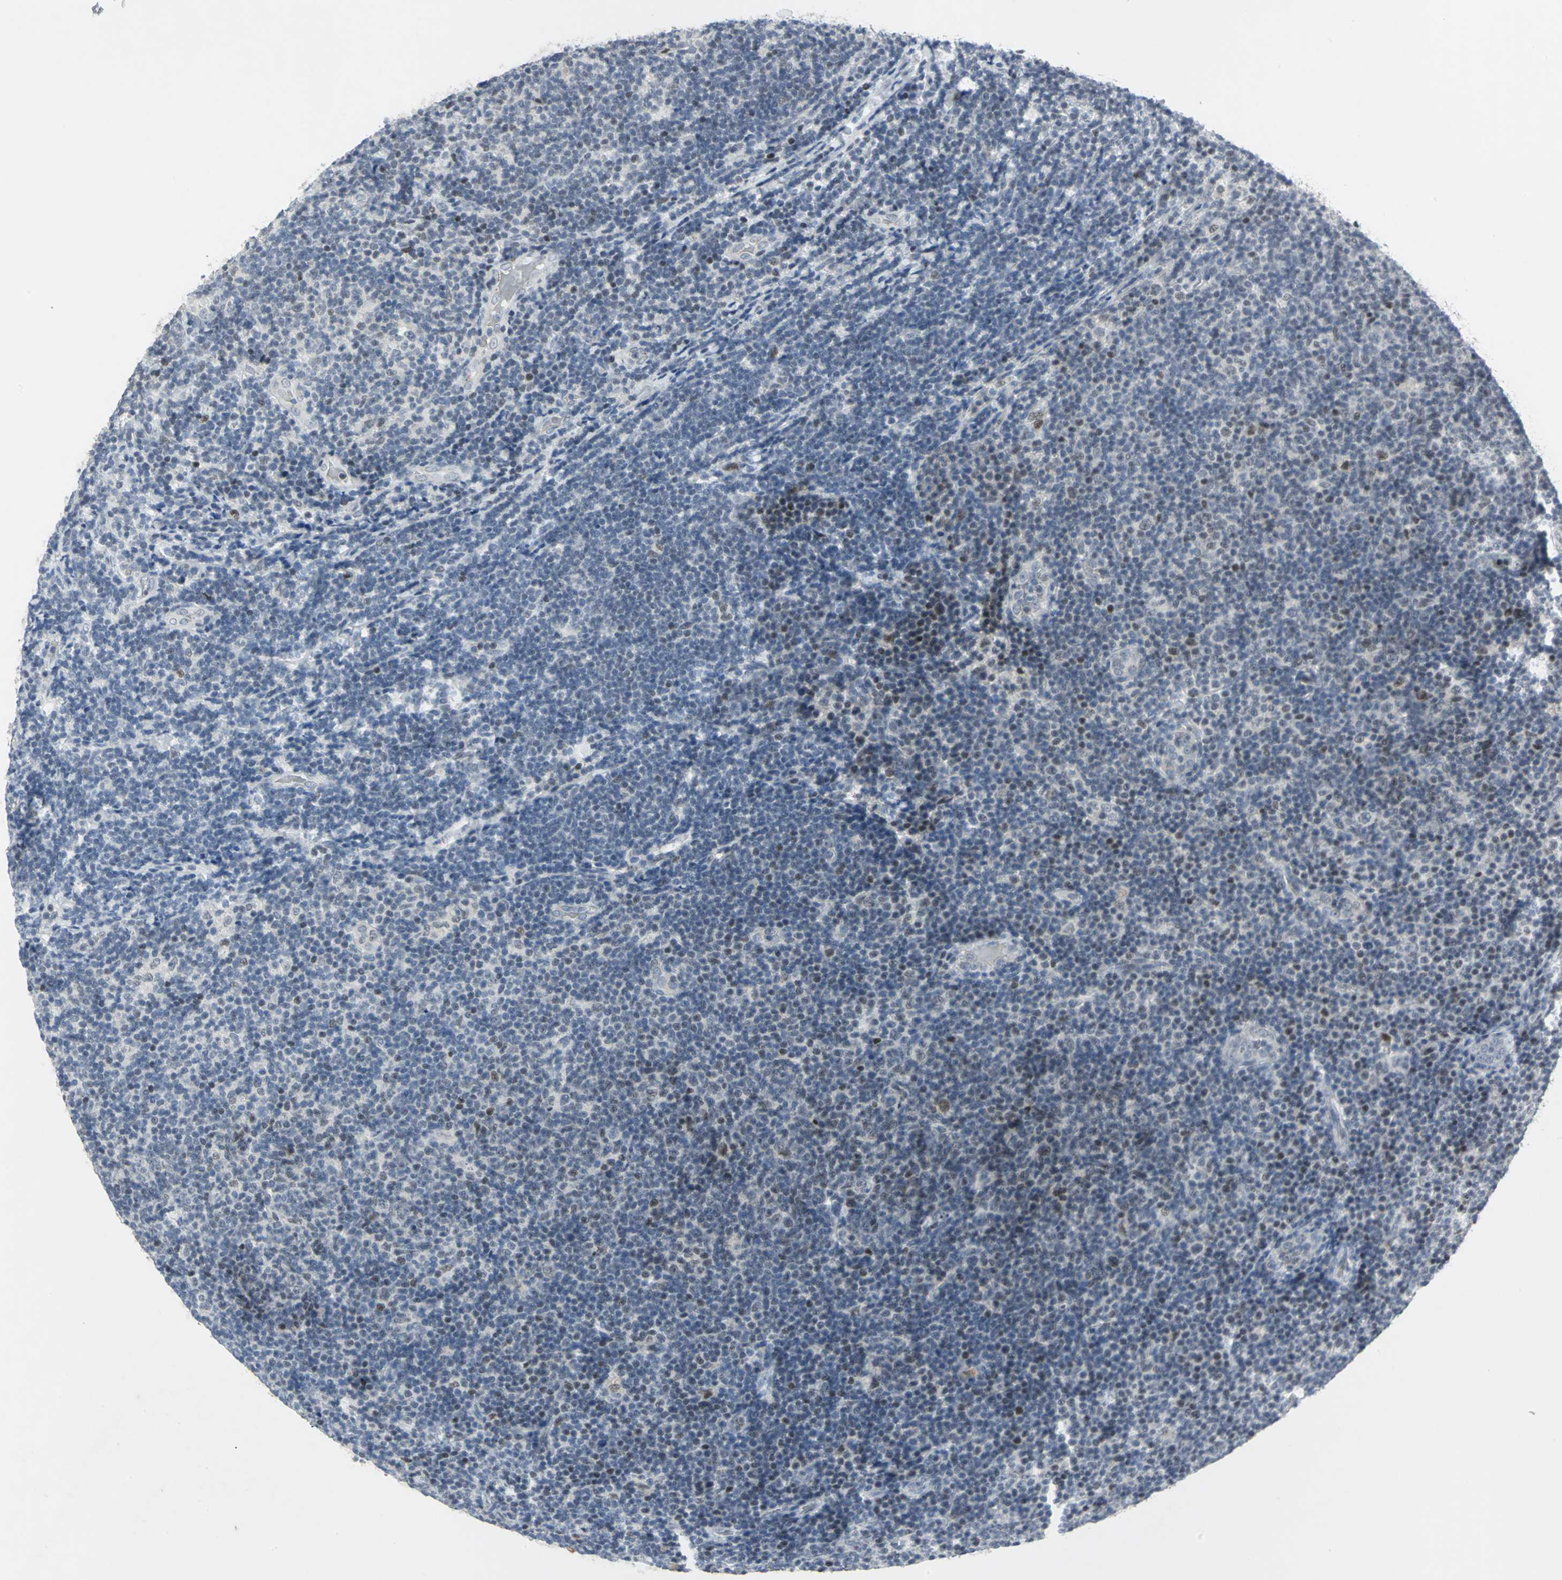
{"staining": {"intensity": "weak", "quantity": "<25%", "location": "nuclear"}, "tissue": "lymphoma", "cell_type": "Tumor cells", "image_type": "cancer", "snomed": [{"axis": "morphology", "description": "Malignant lymphoma, non-Hodgkin's type, Low grade"}, {"axis": "topography", "description": "Lymph node"}], "caption": "A high-resolution histopathology image shows immunohistochemistry (IHC) staining of low-grade malignant lymphoma, non-Hodgkin's type, which exhibits no significant staining in tumor cells. (DAB immunohistochemistry with hematoxylin counter stain).", "gene": "RPA1", "patient": {"sex": "male", "age": 83}}